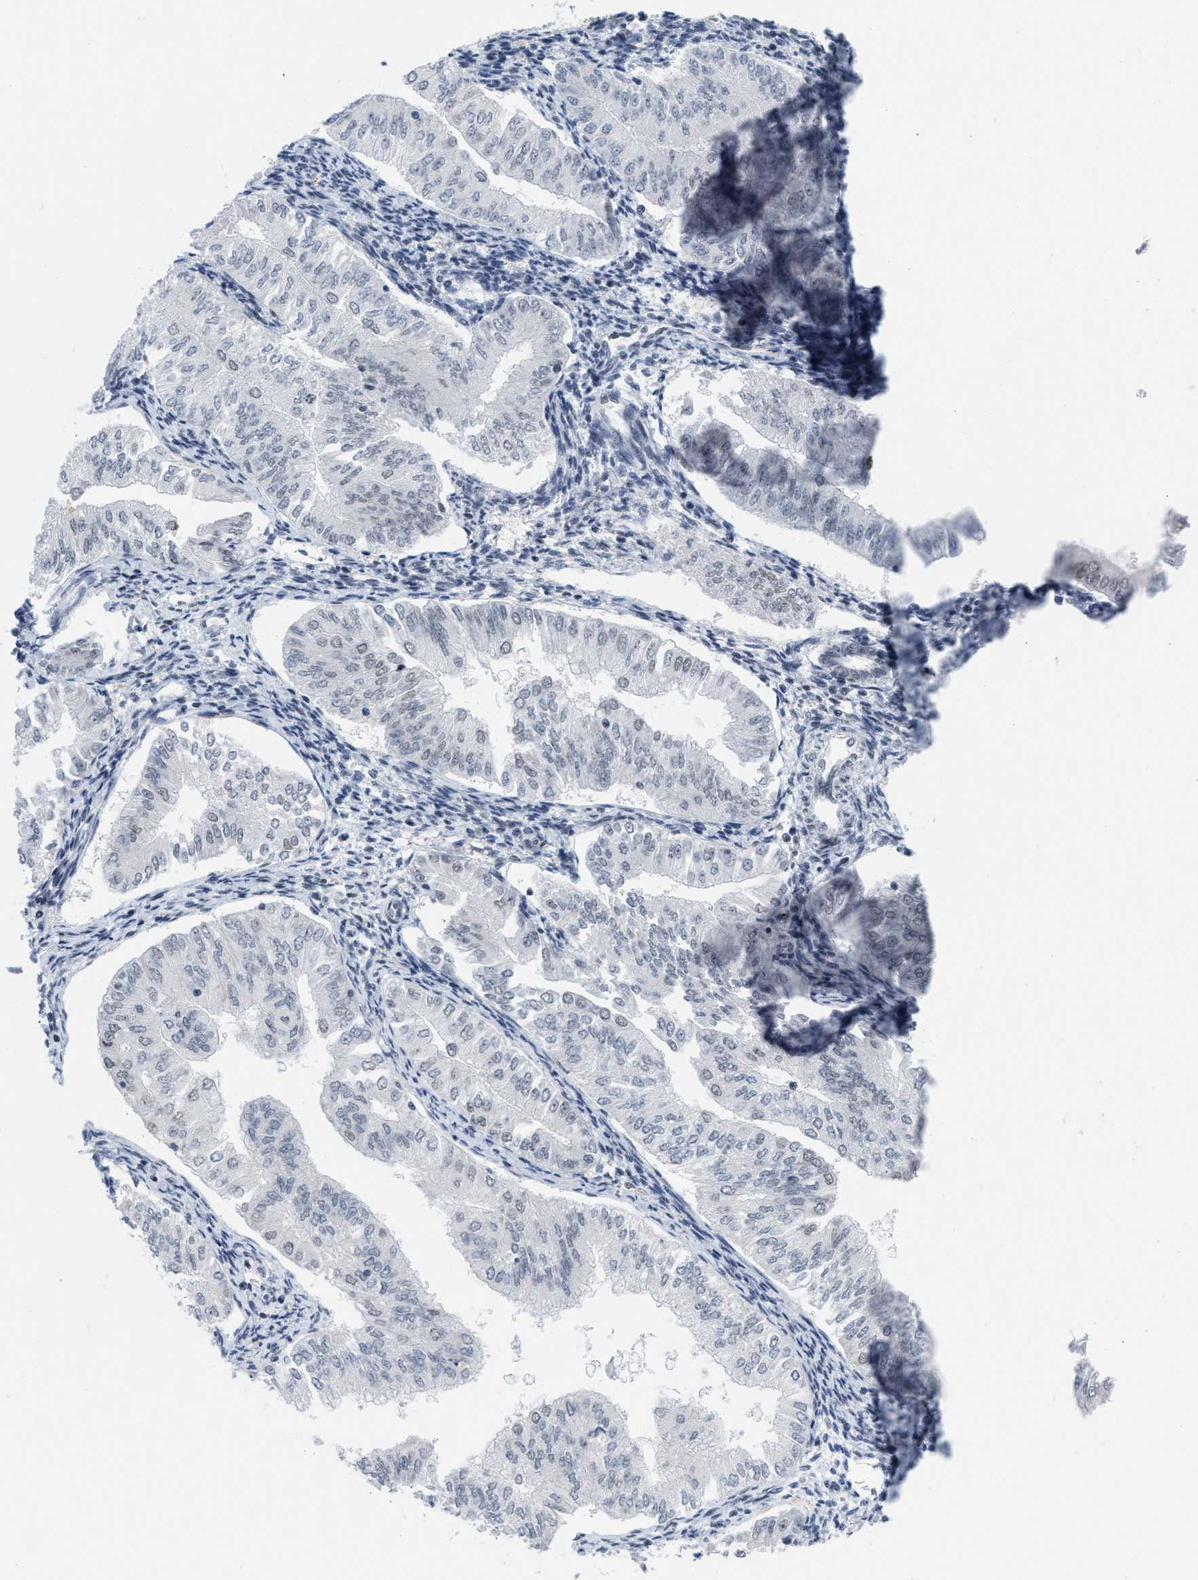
{"staining": {"intensity": "negative", "quantity": "none", "location": "none"}, "tissue": "endometrial cancer", "cell_type": "Tumor cells", "image_type": "cancer", "snomed": [{"axis": "morphology", "description": "Normal tissue, NOS"}, {"axis": "morphology", "description": "Adenocarcinoma, NOS"}, {"axis": "topography", "description": "Endometrium"}], "caption": "Tumor cells show no significant positivity in endometrial cancer (adenocarcinoma).", "gene": "MIER1", "patient": {"sex": "female", "age": 53}}